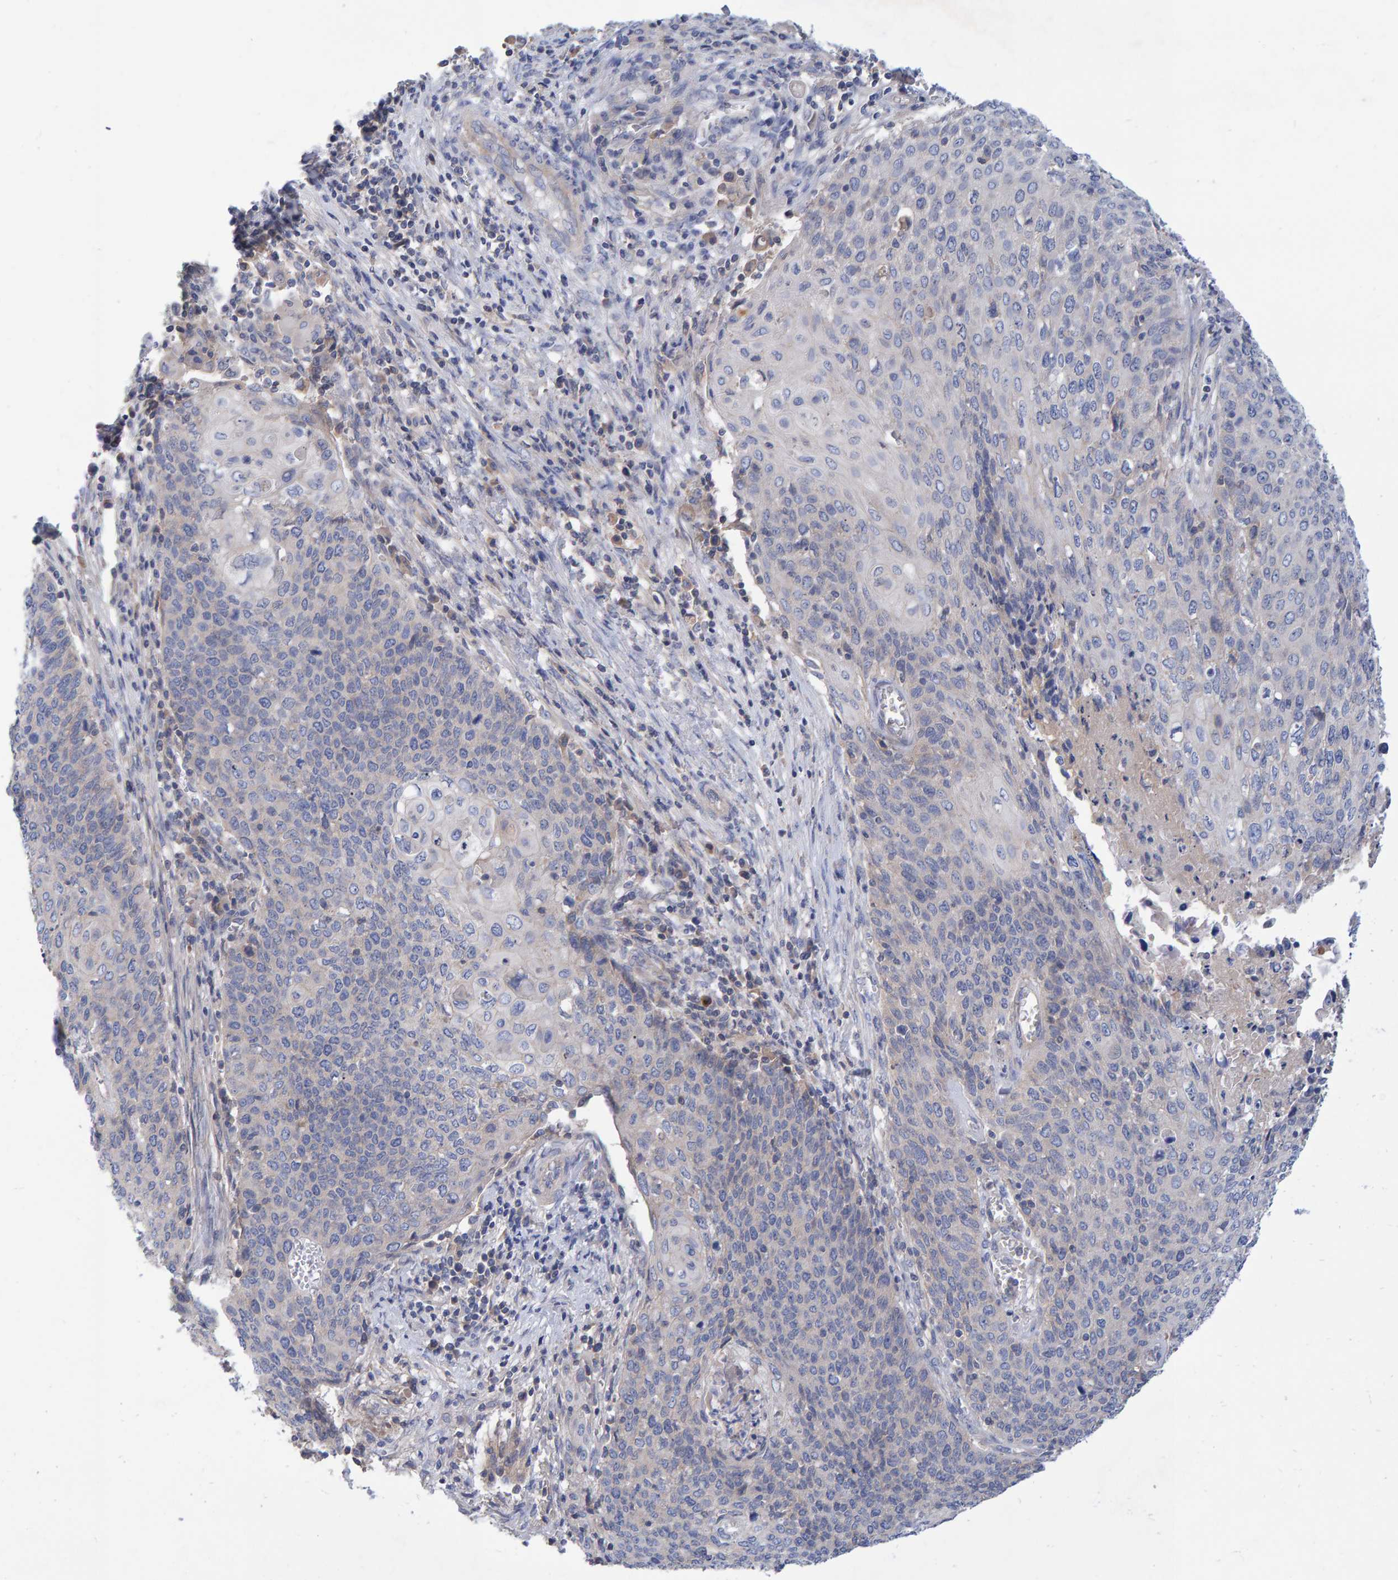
{"staining": {"intensity": "negative", "quantity": "none", "location": "none"}, "tissue": "cervical cancer", "cell_type": "Tumor cells", "image_type": "cancer", "snomed": [{"axis": "morphology", "description": "Squamous cell carcinoma, NOS"}, {"axis": "topography", "description": "Cervix"}], "caption": "An immunohistochemistry (IHC) image of squamous cell carcinoma (cervical) is shown. There is no staining in tumor cells of squamous cell carcinoma (cervical).", "gene": "EFR3A", "patient": {"sex": "female", "age": 39}}